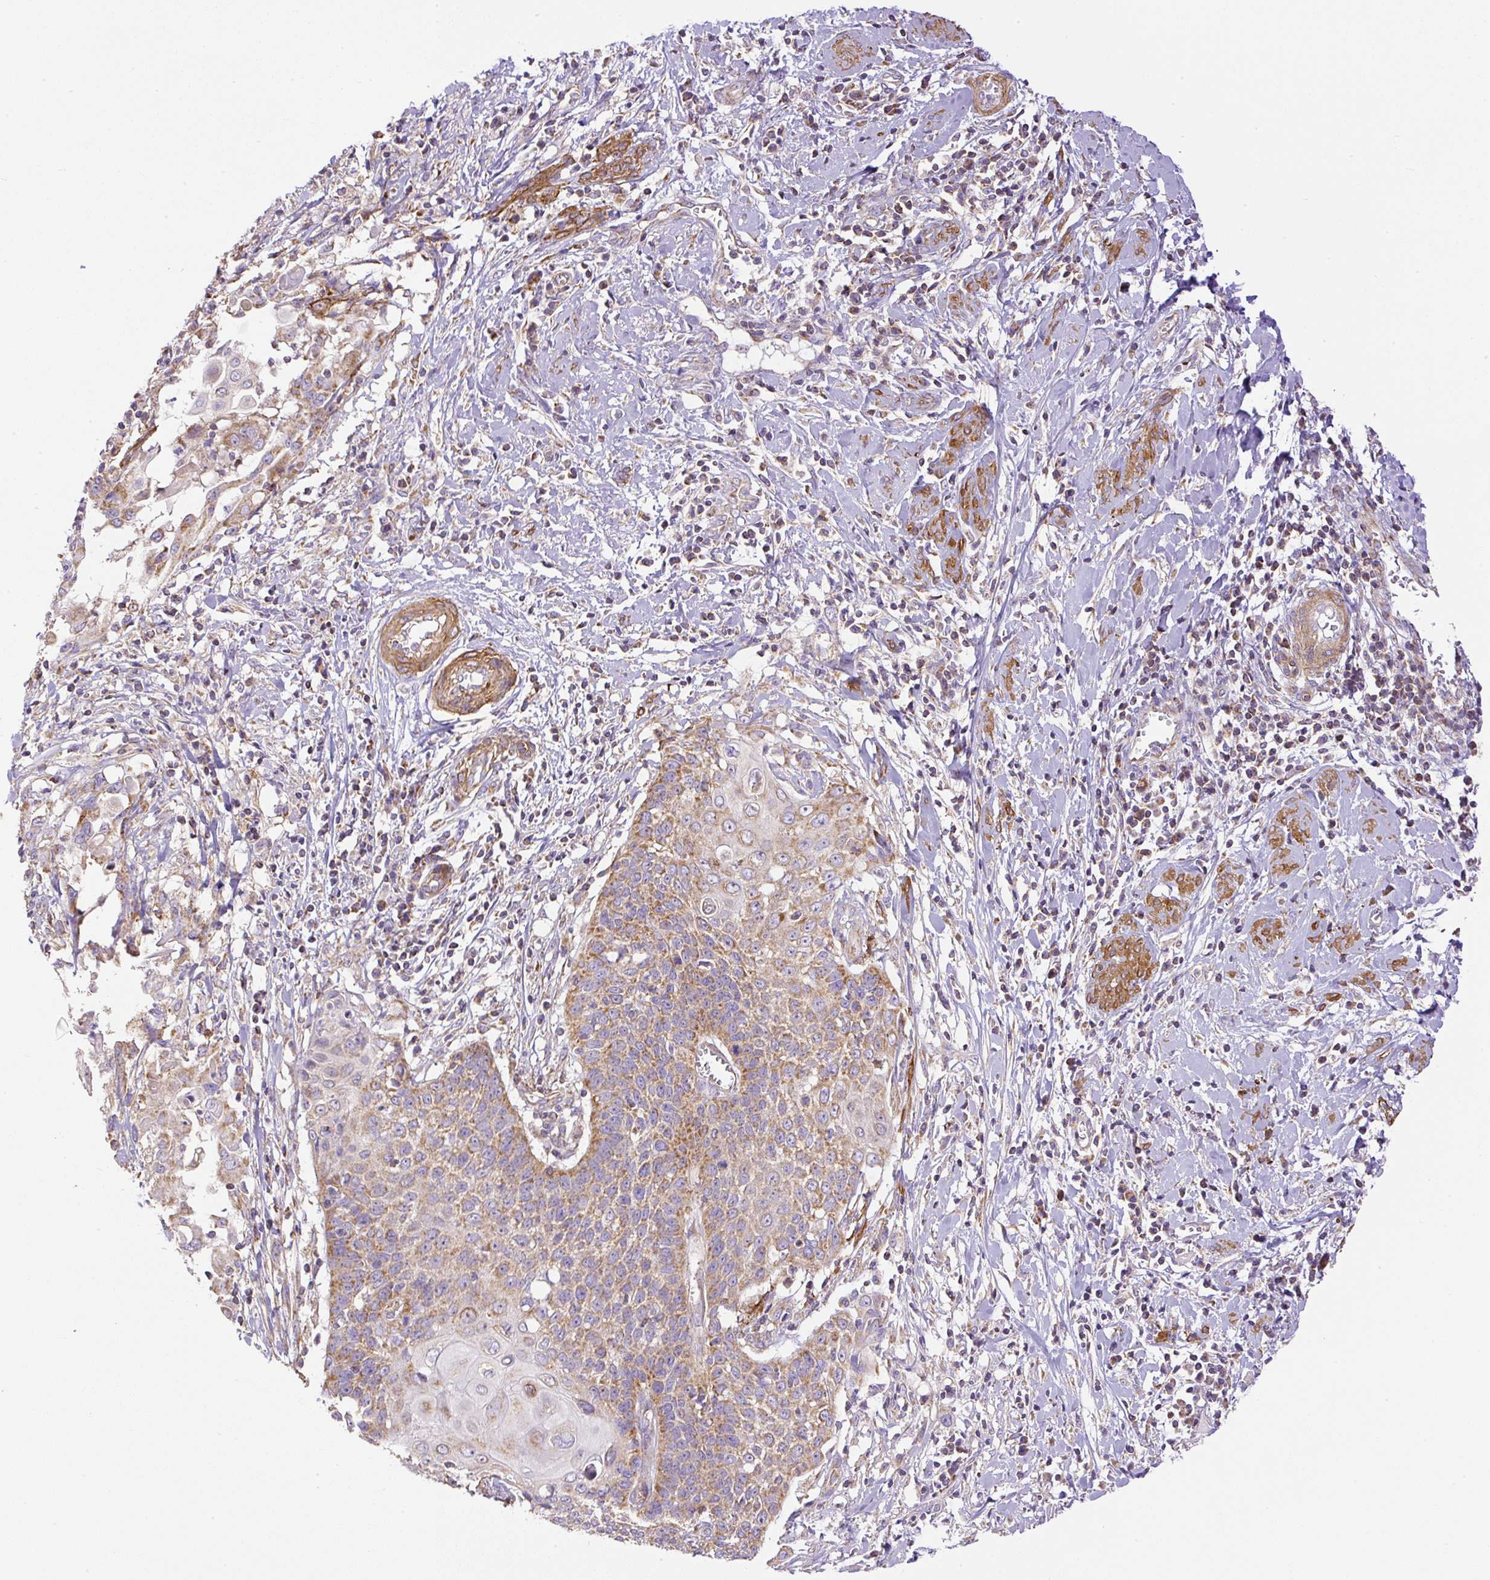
{"staining": {"intensity": "moderate", "quantity": ">75%", "location": "cytoplasmic/membranous"}, "tissue": "cervical cancer", "cell_type": "Tumor cells", "image_type": "cancer", "snomed": [{"axis": "morphology", "description": "Squamous cell carcinoma, NOS"}, {"axis": "topography", "description": "Cervix"}], "caption": "This is a micrograph of immunohistochemistry (IHC) staining of cervical squamous cell carcinoma, which shows moderate staining in the cytoplasmic/membranous of tumor cells.", "gene": "NDUFAF2", "patient": {"sex": "female", "age": 39}}